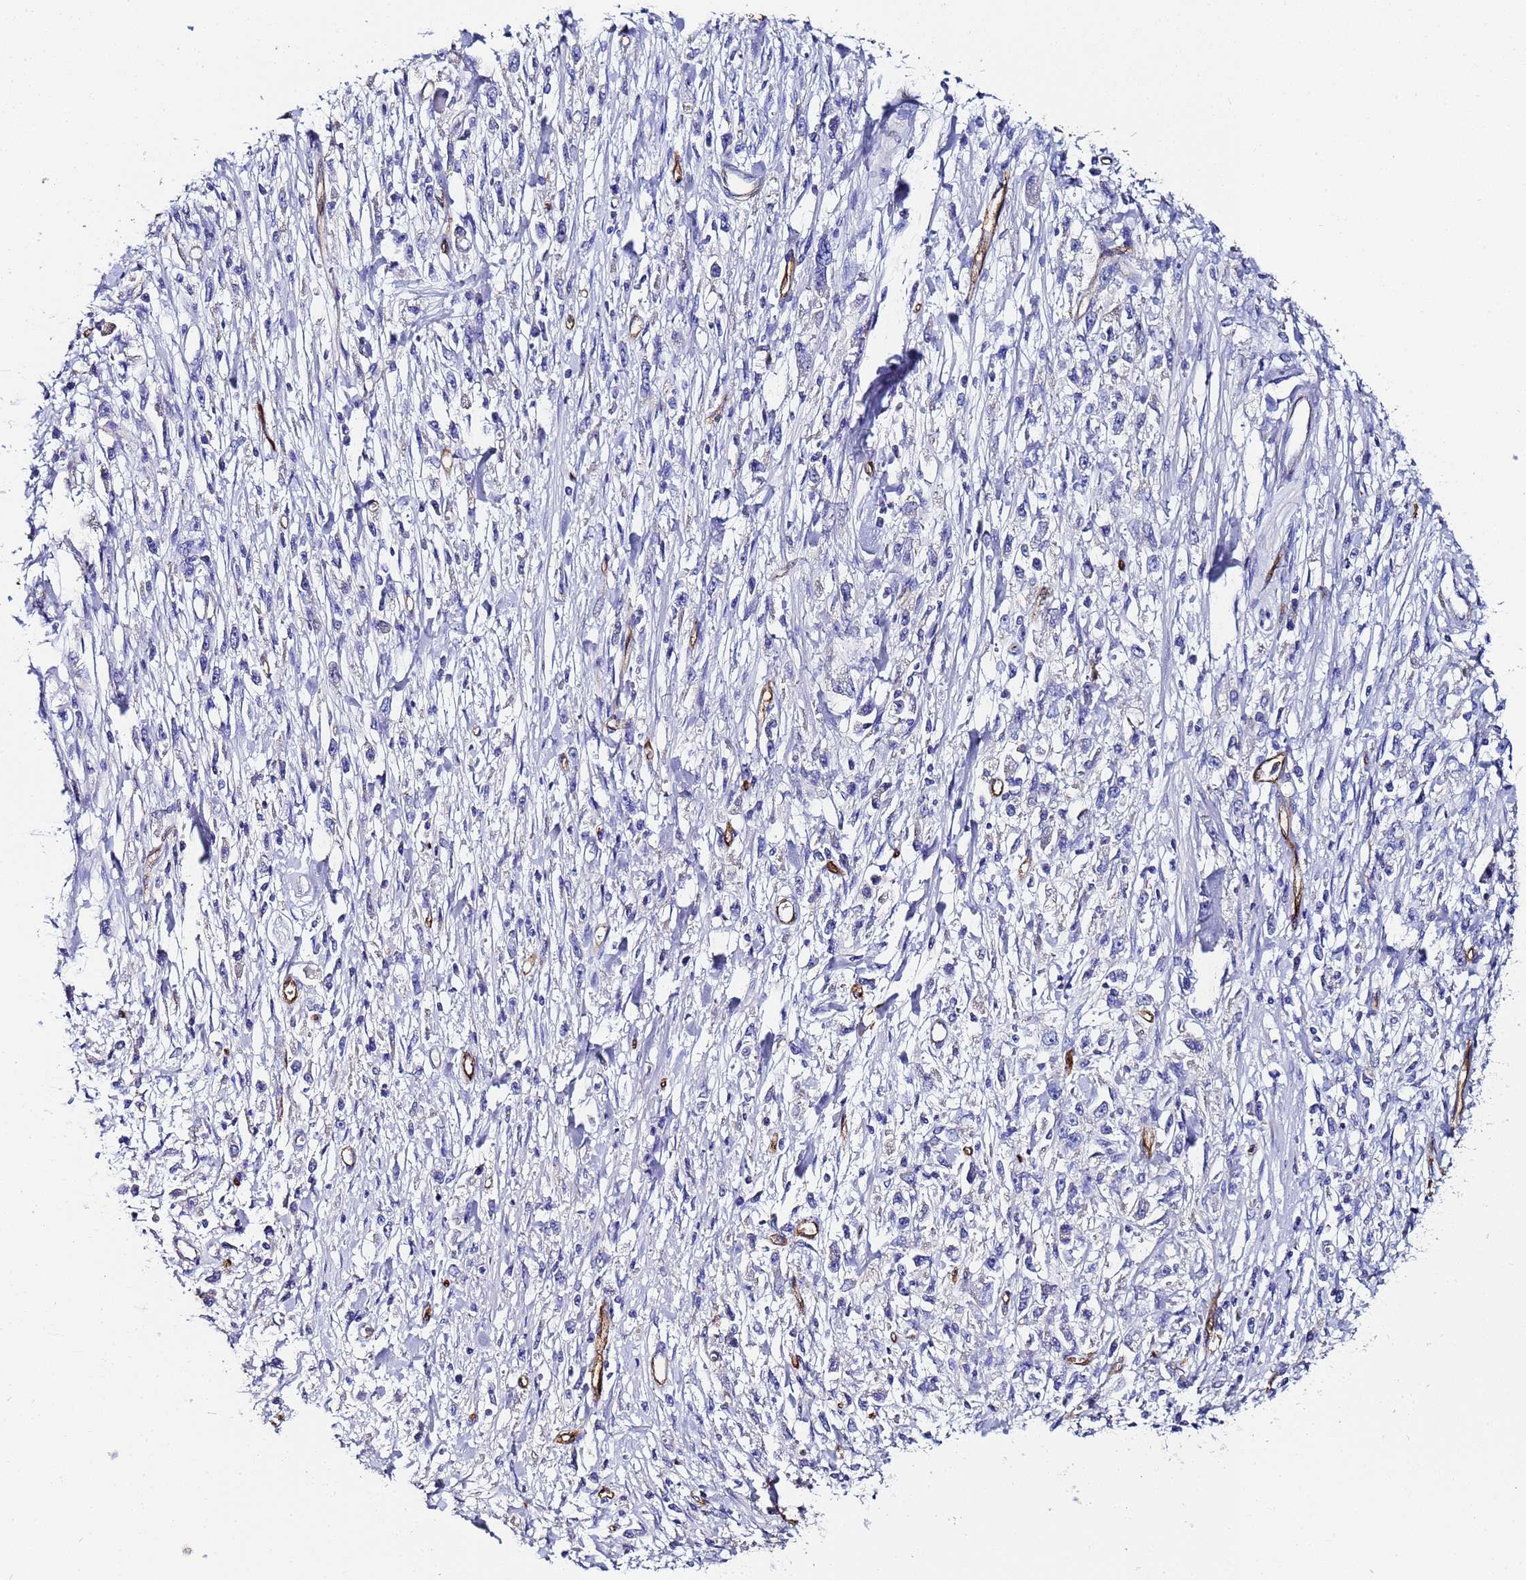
{"staining": {"intensity": "negative", "quantity": "none", "location": "none"}, "tissue": "stomach cancer", "cell_type": "Tumor cells", "image_type": "cancer", "snomed": [{"axis": "morphology", "description": "Adenocarcinoma, NOS"}, {"axis": "topography", "description": "Stomach"}], "caption": "Immunohistochemical staining of adenocarcinoma (stomach) reveals no significant positivity in tumor cells.", "gene": "ADIPOQ", "patient": {"sex": "female", "age": 59}}